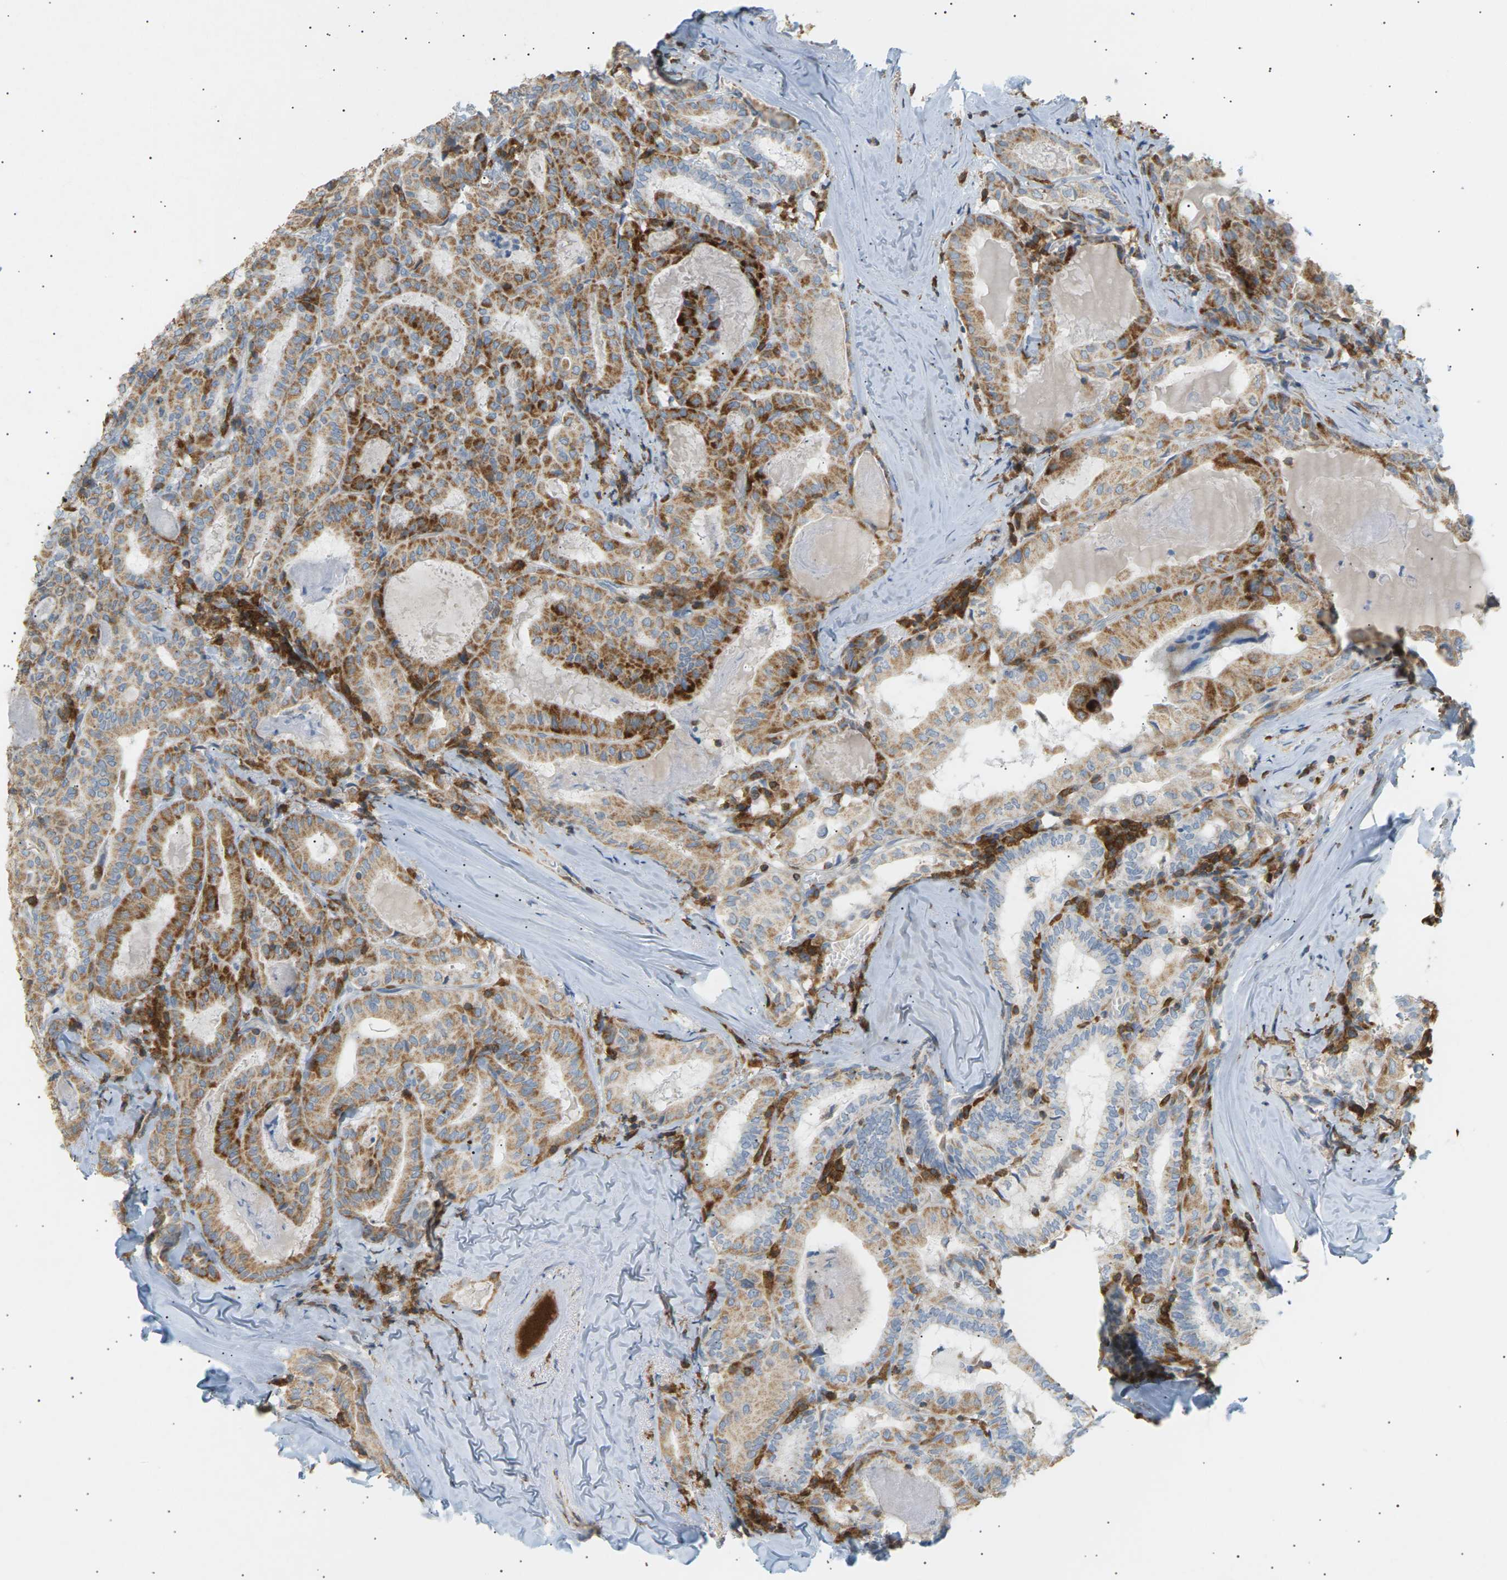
{"staining": {"intensity": "strong", "quantity": ">75%", "location": "cytoplasmic/membranous"}, "tissue": "thyroid cancer", "cell_type": "Tumor cells", "image_type": "cancer", "snomed": [{"axis": "morphology", "description": "Papillary adenocarcinoma, NOS"}, {"axis": "topography", "description": "Thyroid gland"}], "caption": "Immunohistochemistry (IHC) of papillary adenocarcinoma (thyroid) reveals high levels of strong cytoplasmic/membranous staining in approximately >75% of tumor cells.", "gene": "LIME1", "patient": {"sex": "female", "age": 42}}